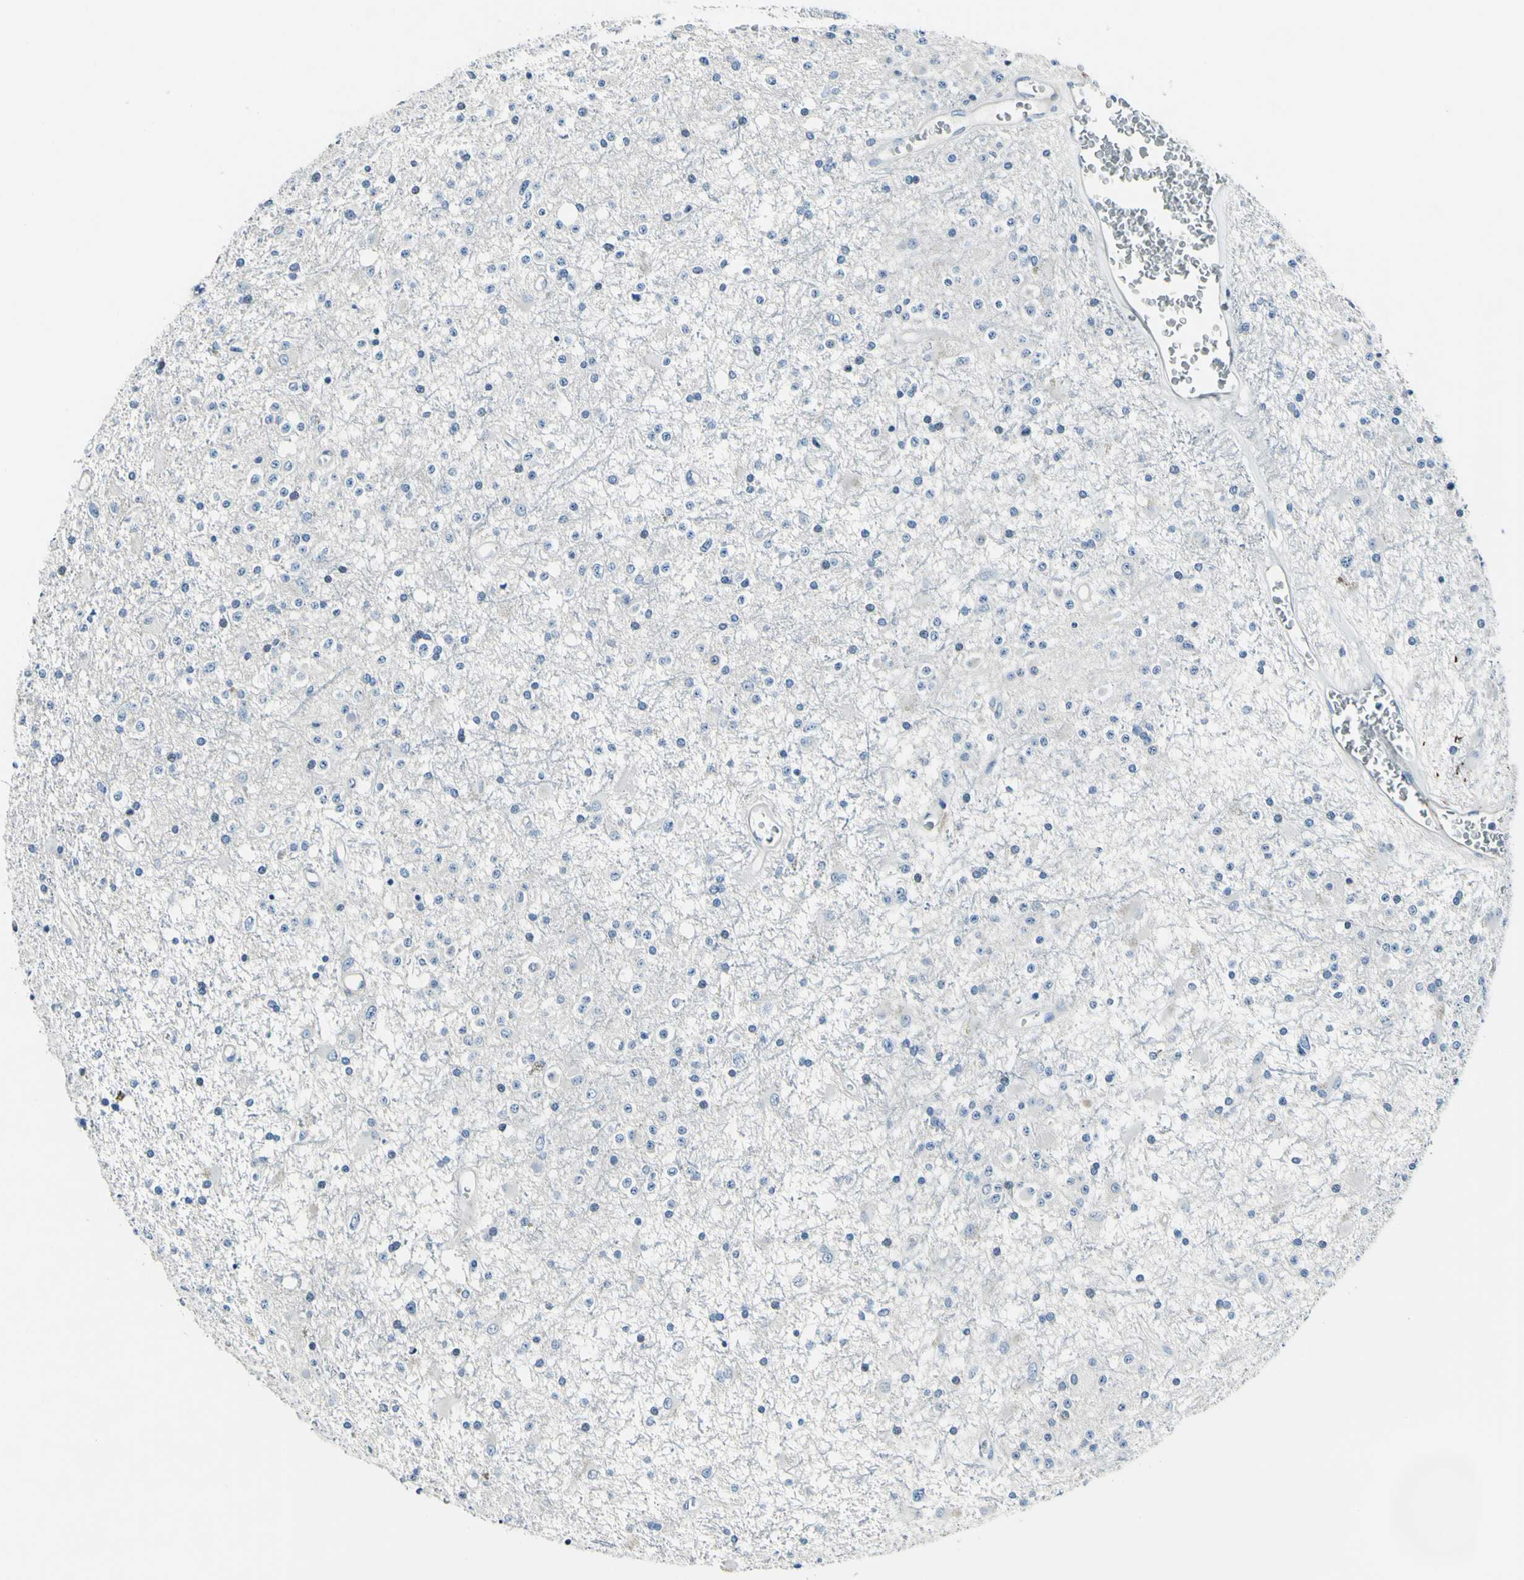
{"staining": {"intensity": "negative", "quantity": "none", "location": "none"}, "tissue": "glioma", "cell_type": "Tumor cells", "image_type": "cancer", "snomed": [{"axis": "morphology", "description": "Glioma, malignant, Low grade"}, {"axis": "topography", "description": "Brain"}], "caption": "High magnification brightfield microscopy of malignant glioma (low-grade) stained with DAB (brown) and counterstained with hematoxylin (blue): tumor cells show no significant positivity.", "gene": "COL6A3", "patient": {"sex": "male", "age": 58}}